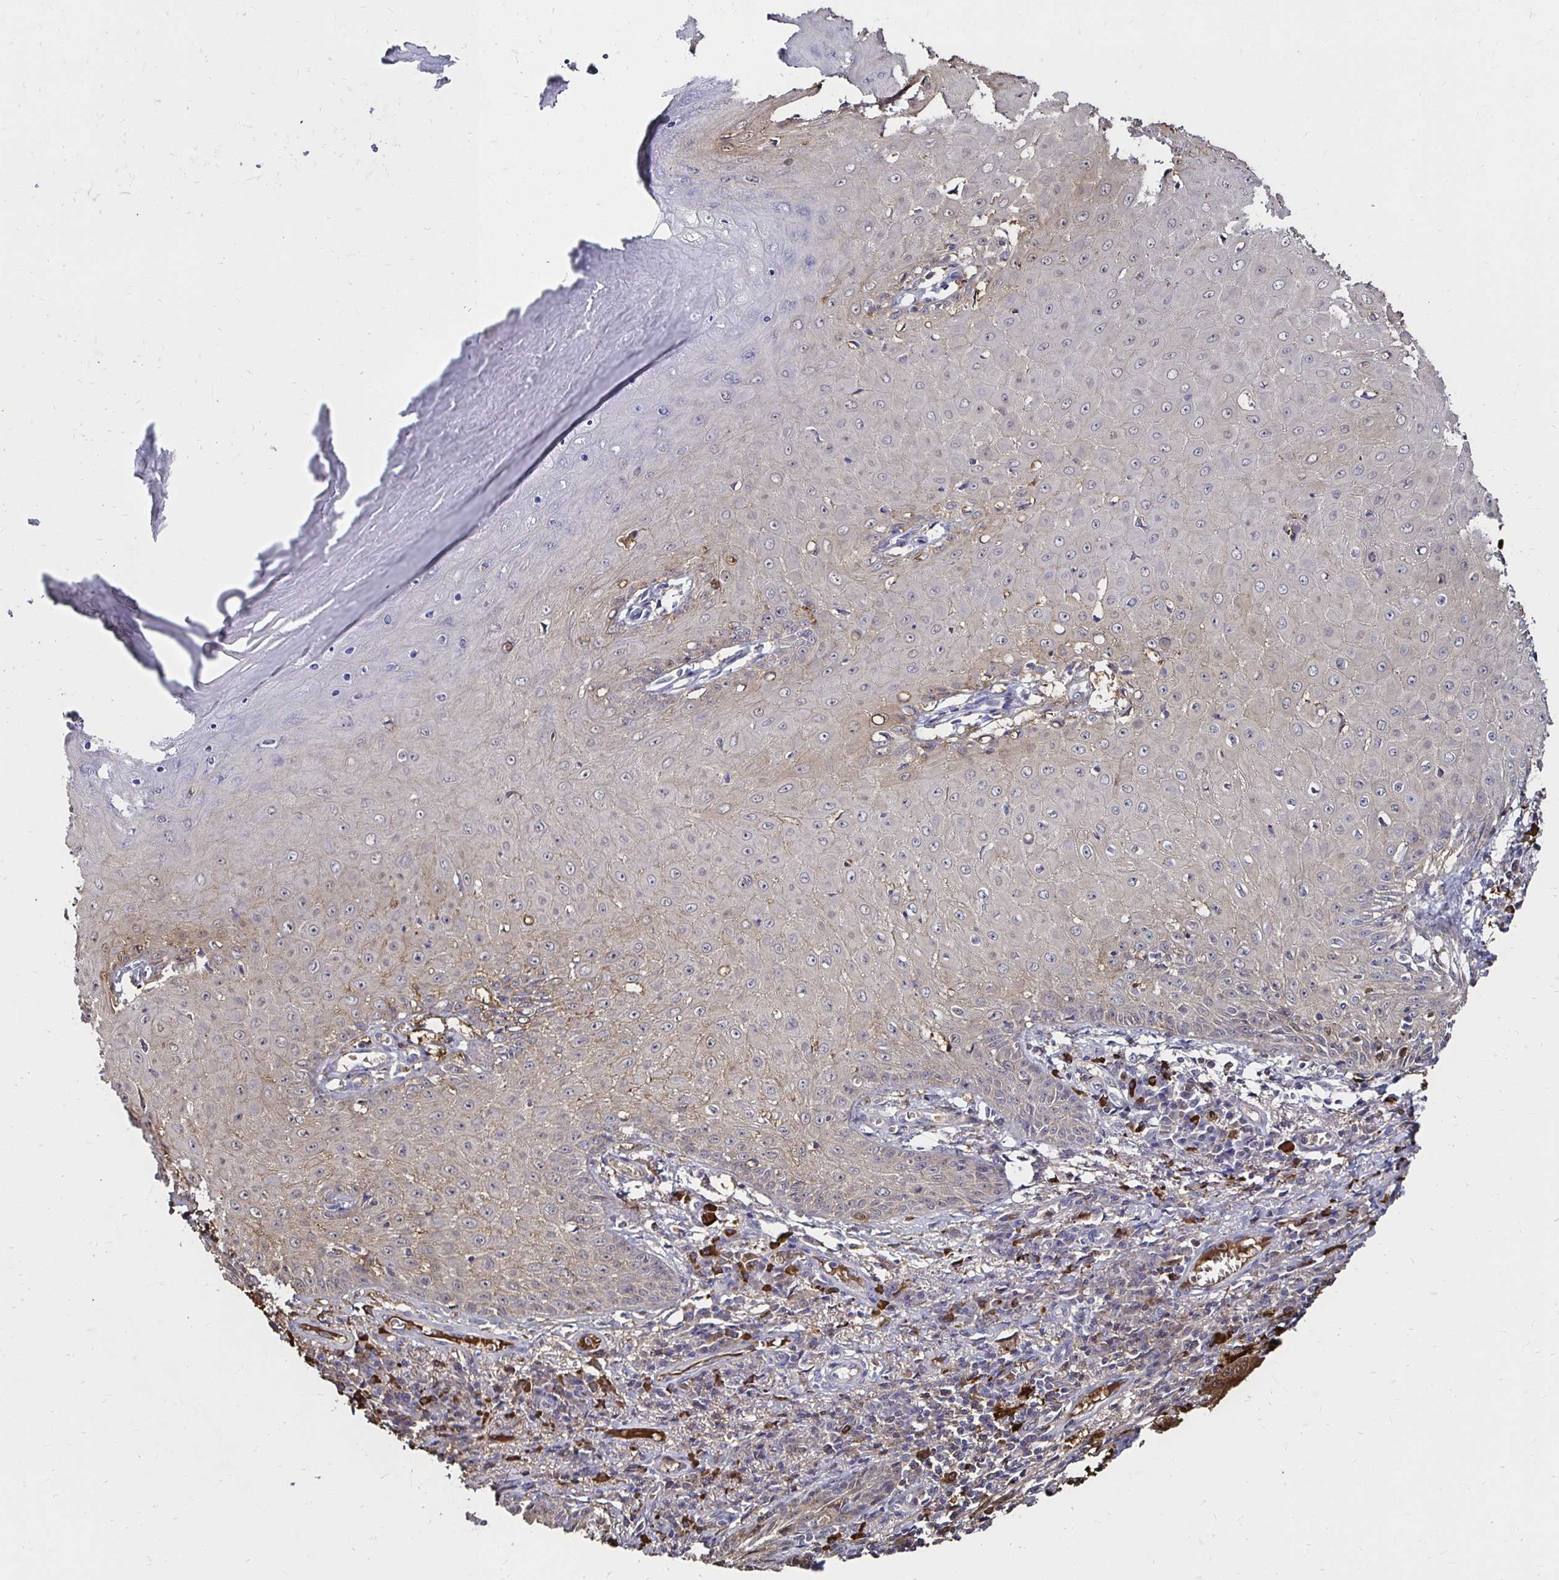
{"staining": {"intensity": "moderate", "quantity": "25%-75%", "location": "cytoplasmic/membranous,nuclear"}, "tissue": "skin cancer", "cell_type": "Tumor cells", "image_type": "cancer", "snomed": [{"axis": "morphology", "description": "Squamous cell carcinoma, NOS"}, {"axis": "topography", "description": "Skin"}], "caption": "Immunohistochemical staining of skin cancer (squamous cell carcinoma) exhibits medium levels of moderate cytoplasmic/membranous and nuclear protein staining in approximately 25%-75% of tumor cells.", "gene": "TXN", "patient": {"sex": "male", "age": 70}}